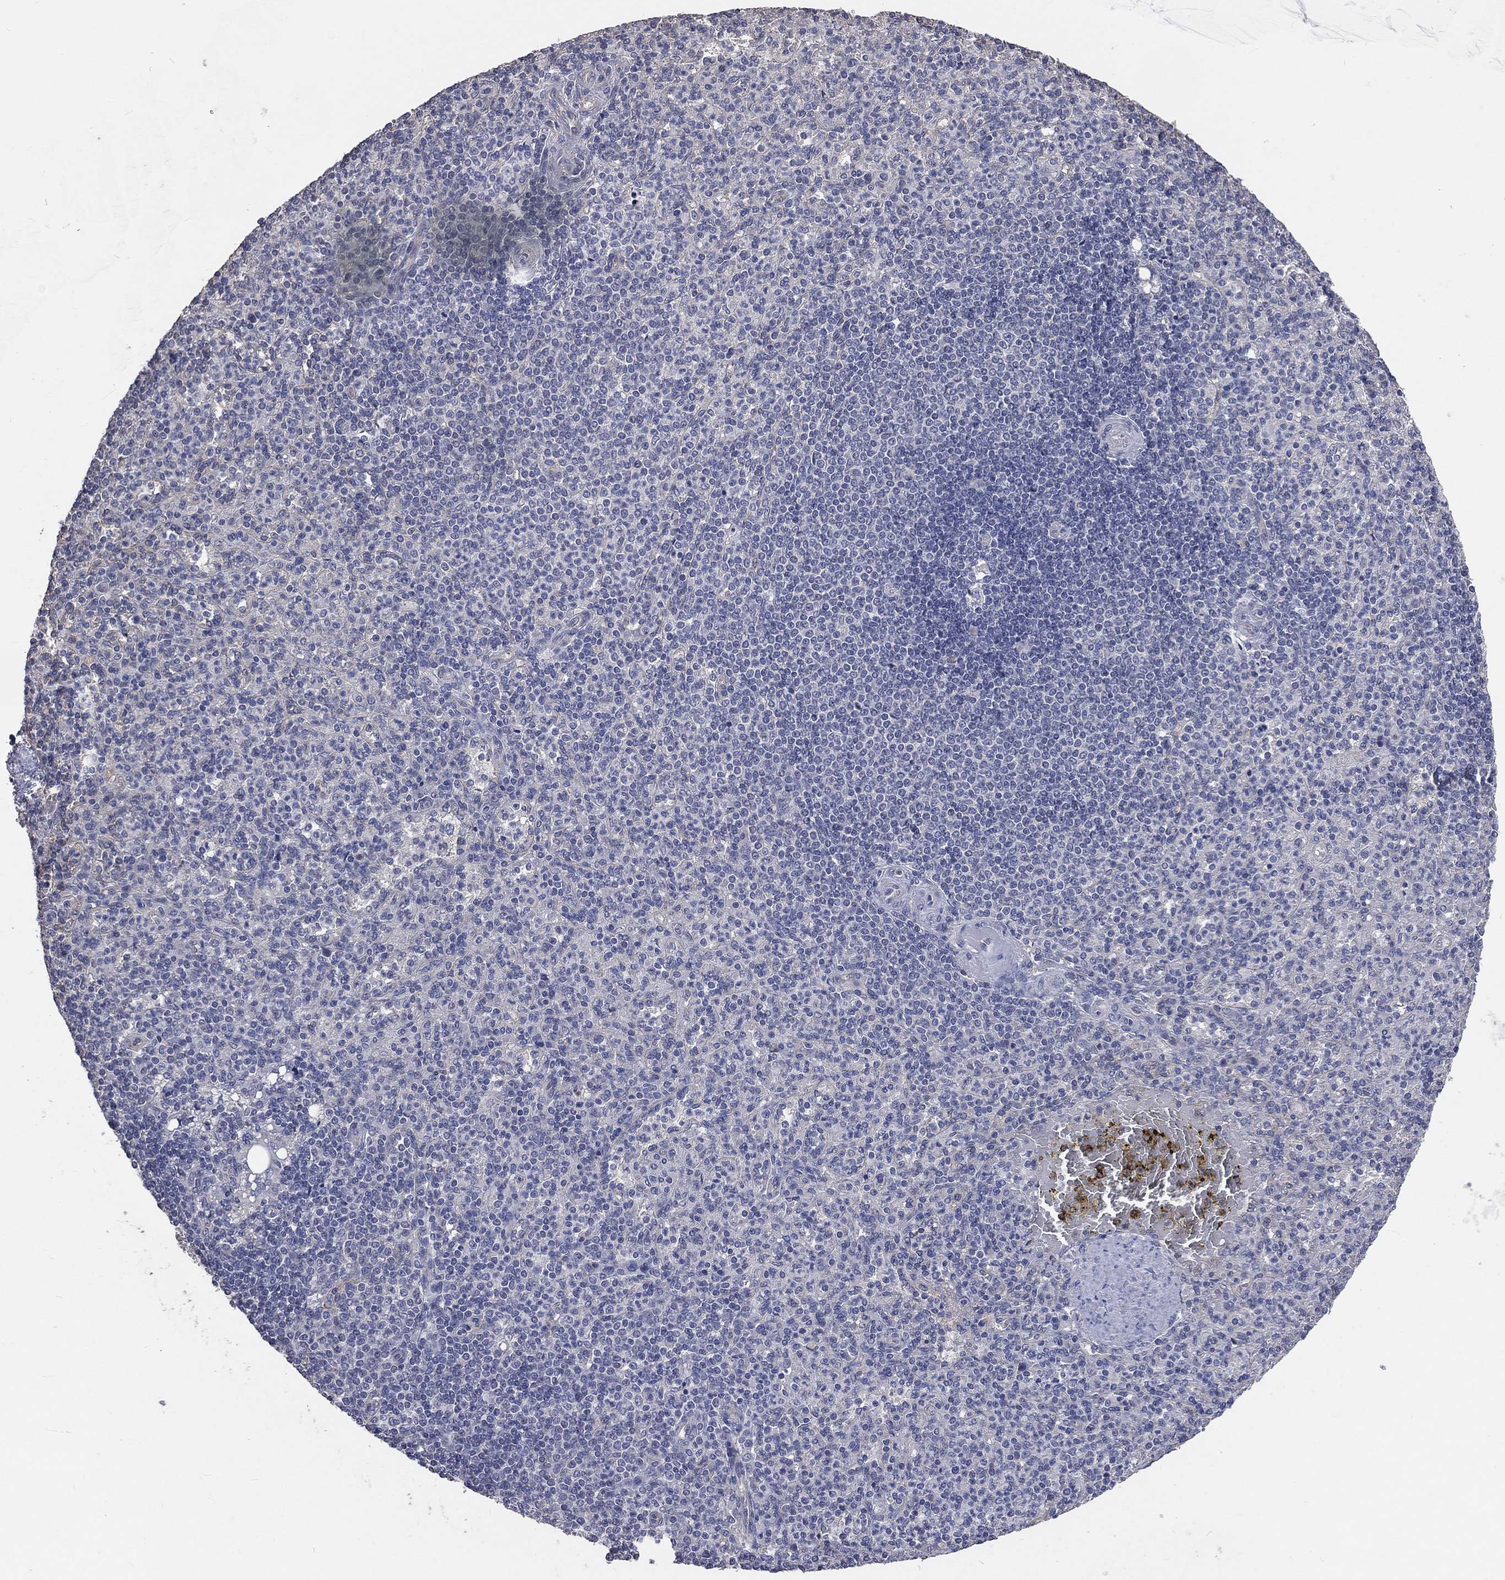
{"staining": {"intensity": "negative", "quantity": "none", "location": "none"}, "tissue": "spleen", "cell_type": "Cells in red pulp", "image_type": "normal", "snomed": [{"axis": "morphology", "description": "Normal tissue, NOS"}, {"axis": "topography", "description": "Spleen"}], "caption": "This is a photomicrograph of immunohistochemistry staining of normal spleen, which shows no positivity in cells in red pulp. (DAB immunohistochemistry (IHC) with hematoxylin counter stain).", "gene": "CROCC", "patient": {"sex": "female", "age": 74}}